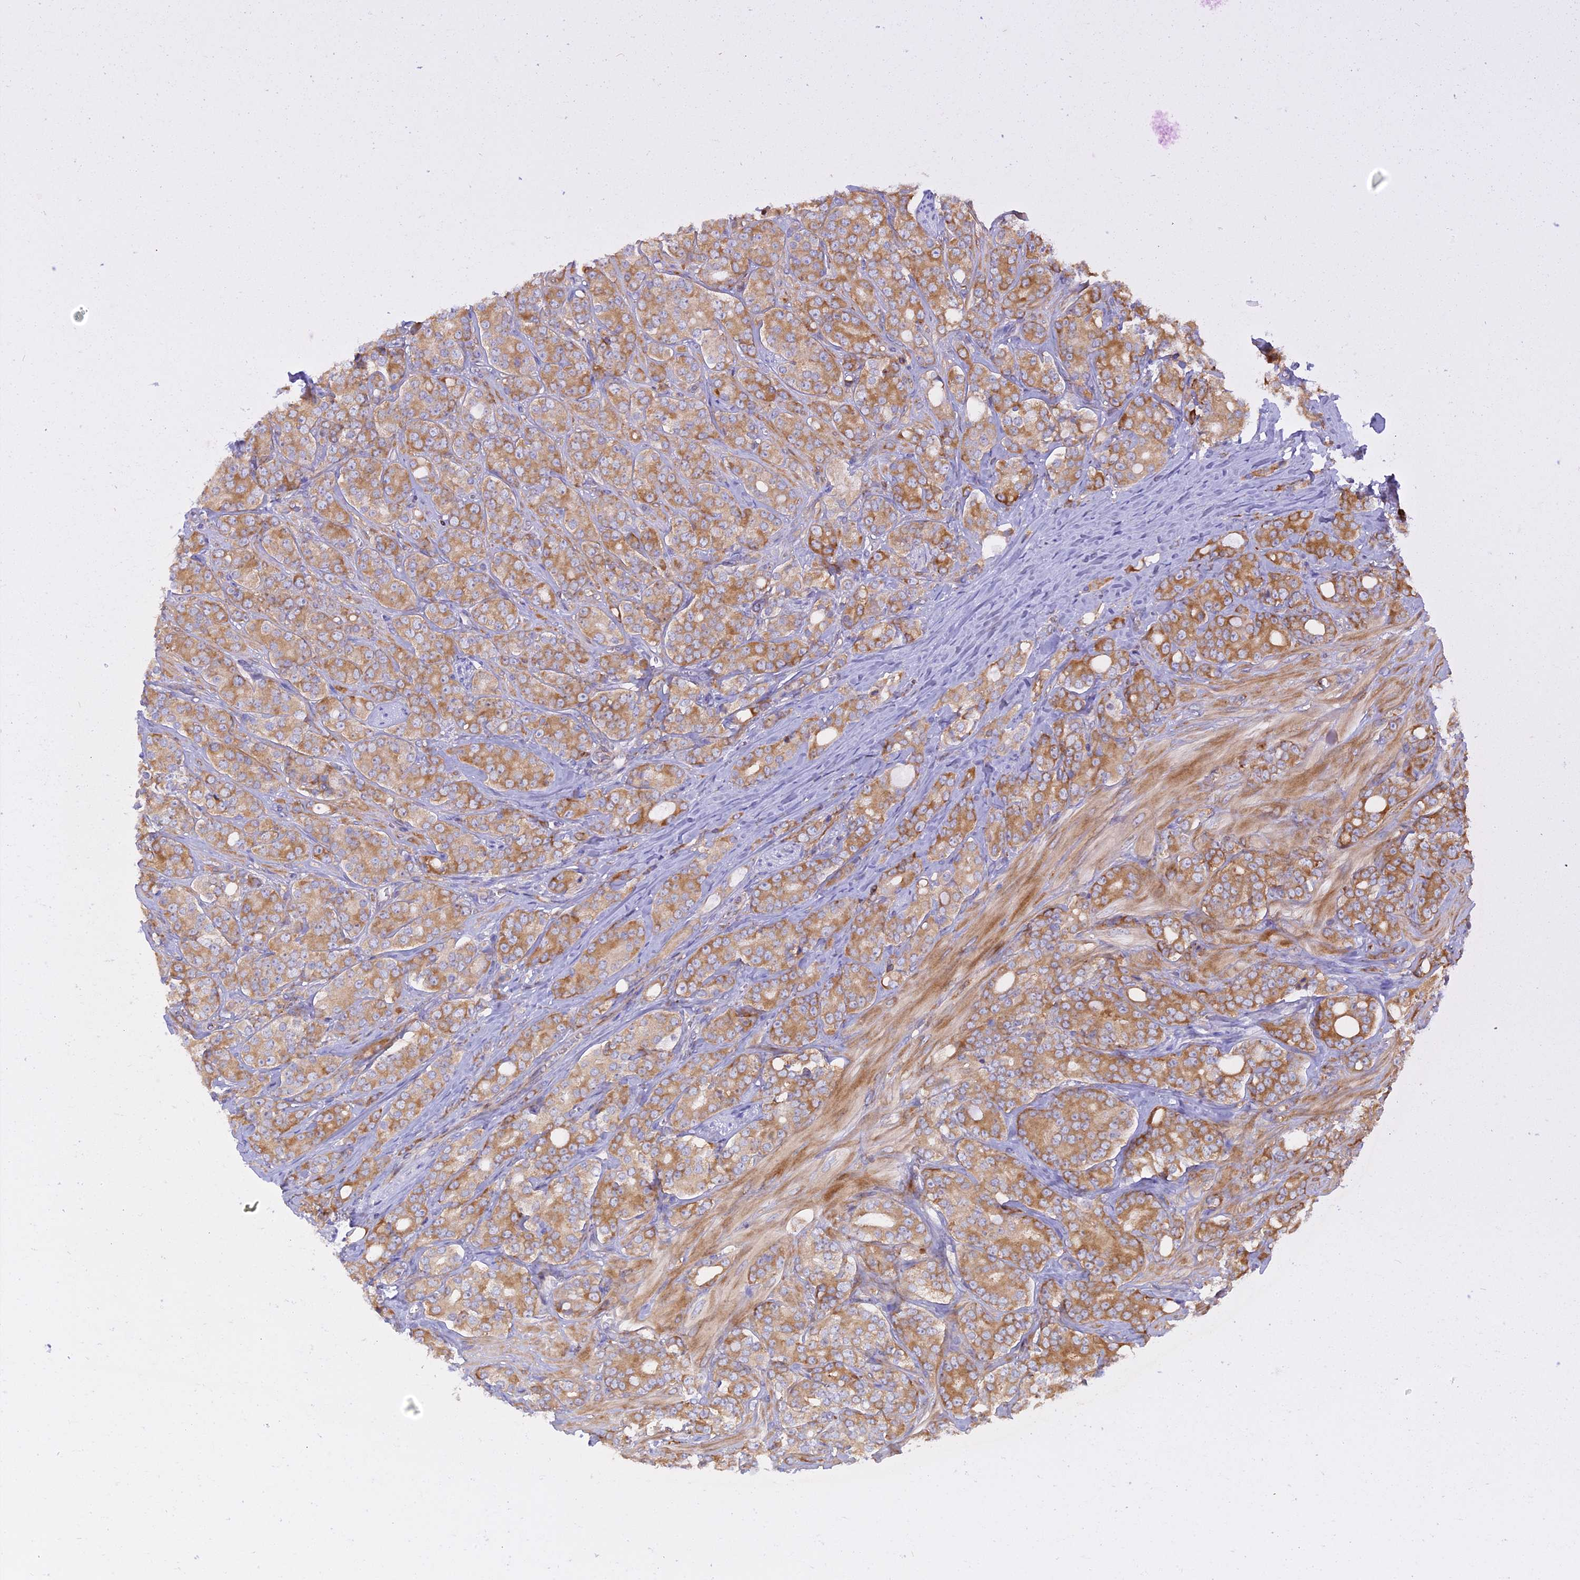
{"staining": {"intensity": "moderate", "quantity": ">75%", "location": "cytoplasmic/membranous"}, "tissue": "prostate cancer", "cell_type": "Tumor cells", "image_type": "cancer", "snomed": [{"axis": "morphology", "description": "Adenocarcinoma, High grade"}, {"axis": "topography", "description": "Prostate"}], "caption": "Human high-grade adenocarcinoma (prostate) stained for a protein (brown) reveals moderate cytoplasmic/membranous positive positivity in approximately >75% of tumor cells.", "gene": "GMIP", "patient": {"sex": "male", "age": 62}}